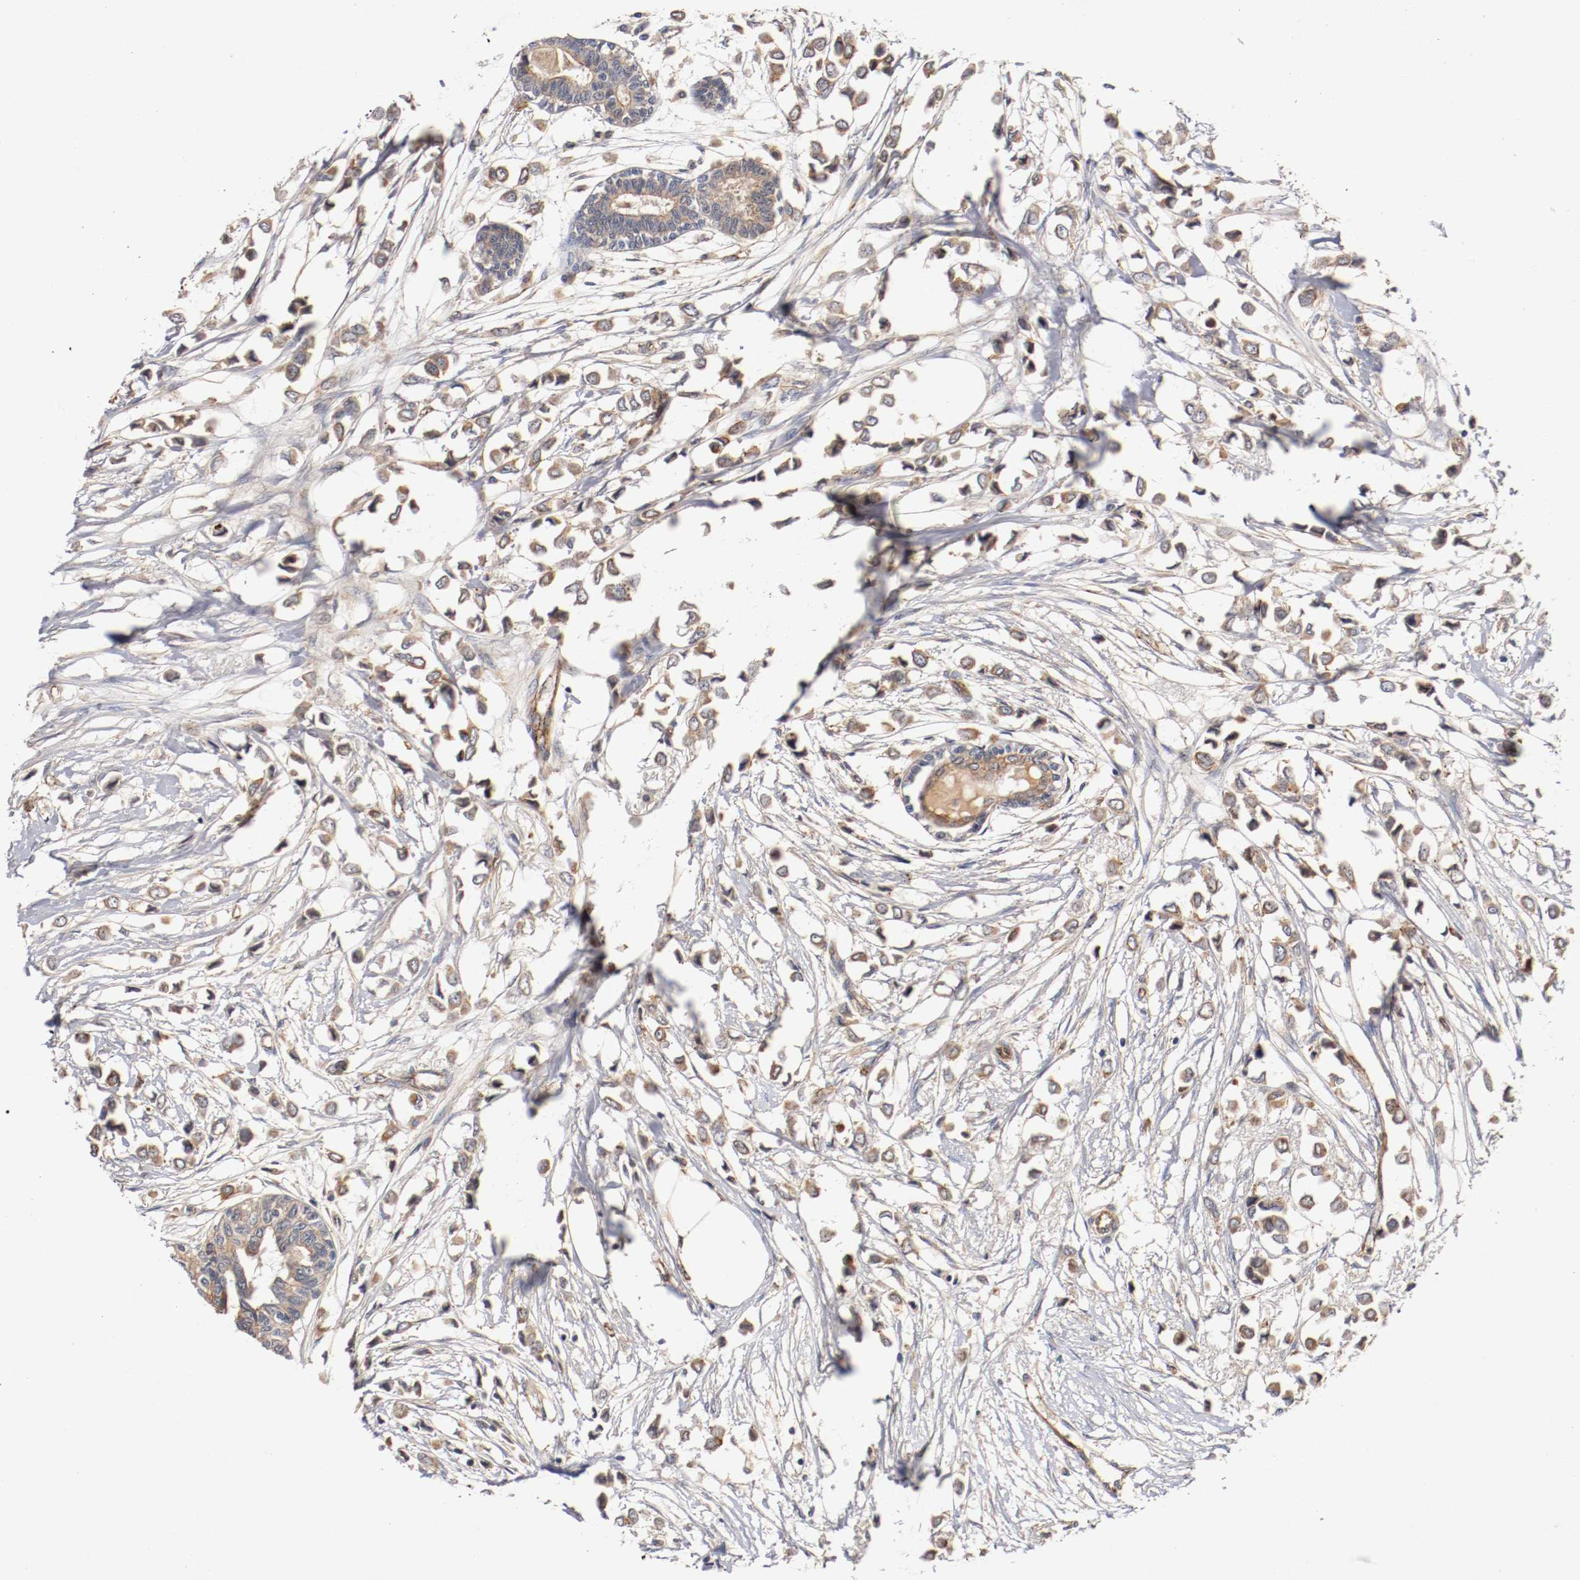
{"staining": {"intensity": "weak", "quantity": ">75%", "location": "cytoplasmic/membranous"}, "tissue": "breast cancer", "cell_type": "Tumor cells", "image_type": "cancer", "snomed": [{"axis": "morphology", "description": "Lobular carcinoma"}, {"axis": "topography", "description": "Breast"}], "caption": "An image of human breast lobular carcinoma stained for a protein exhibits weak cytoplasmic/membranous brown staining in tumor cells.", "gene": "TYK2", "patient": {"sex": "female", "age": 51}}